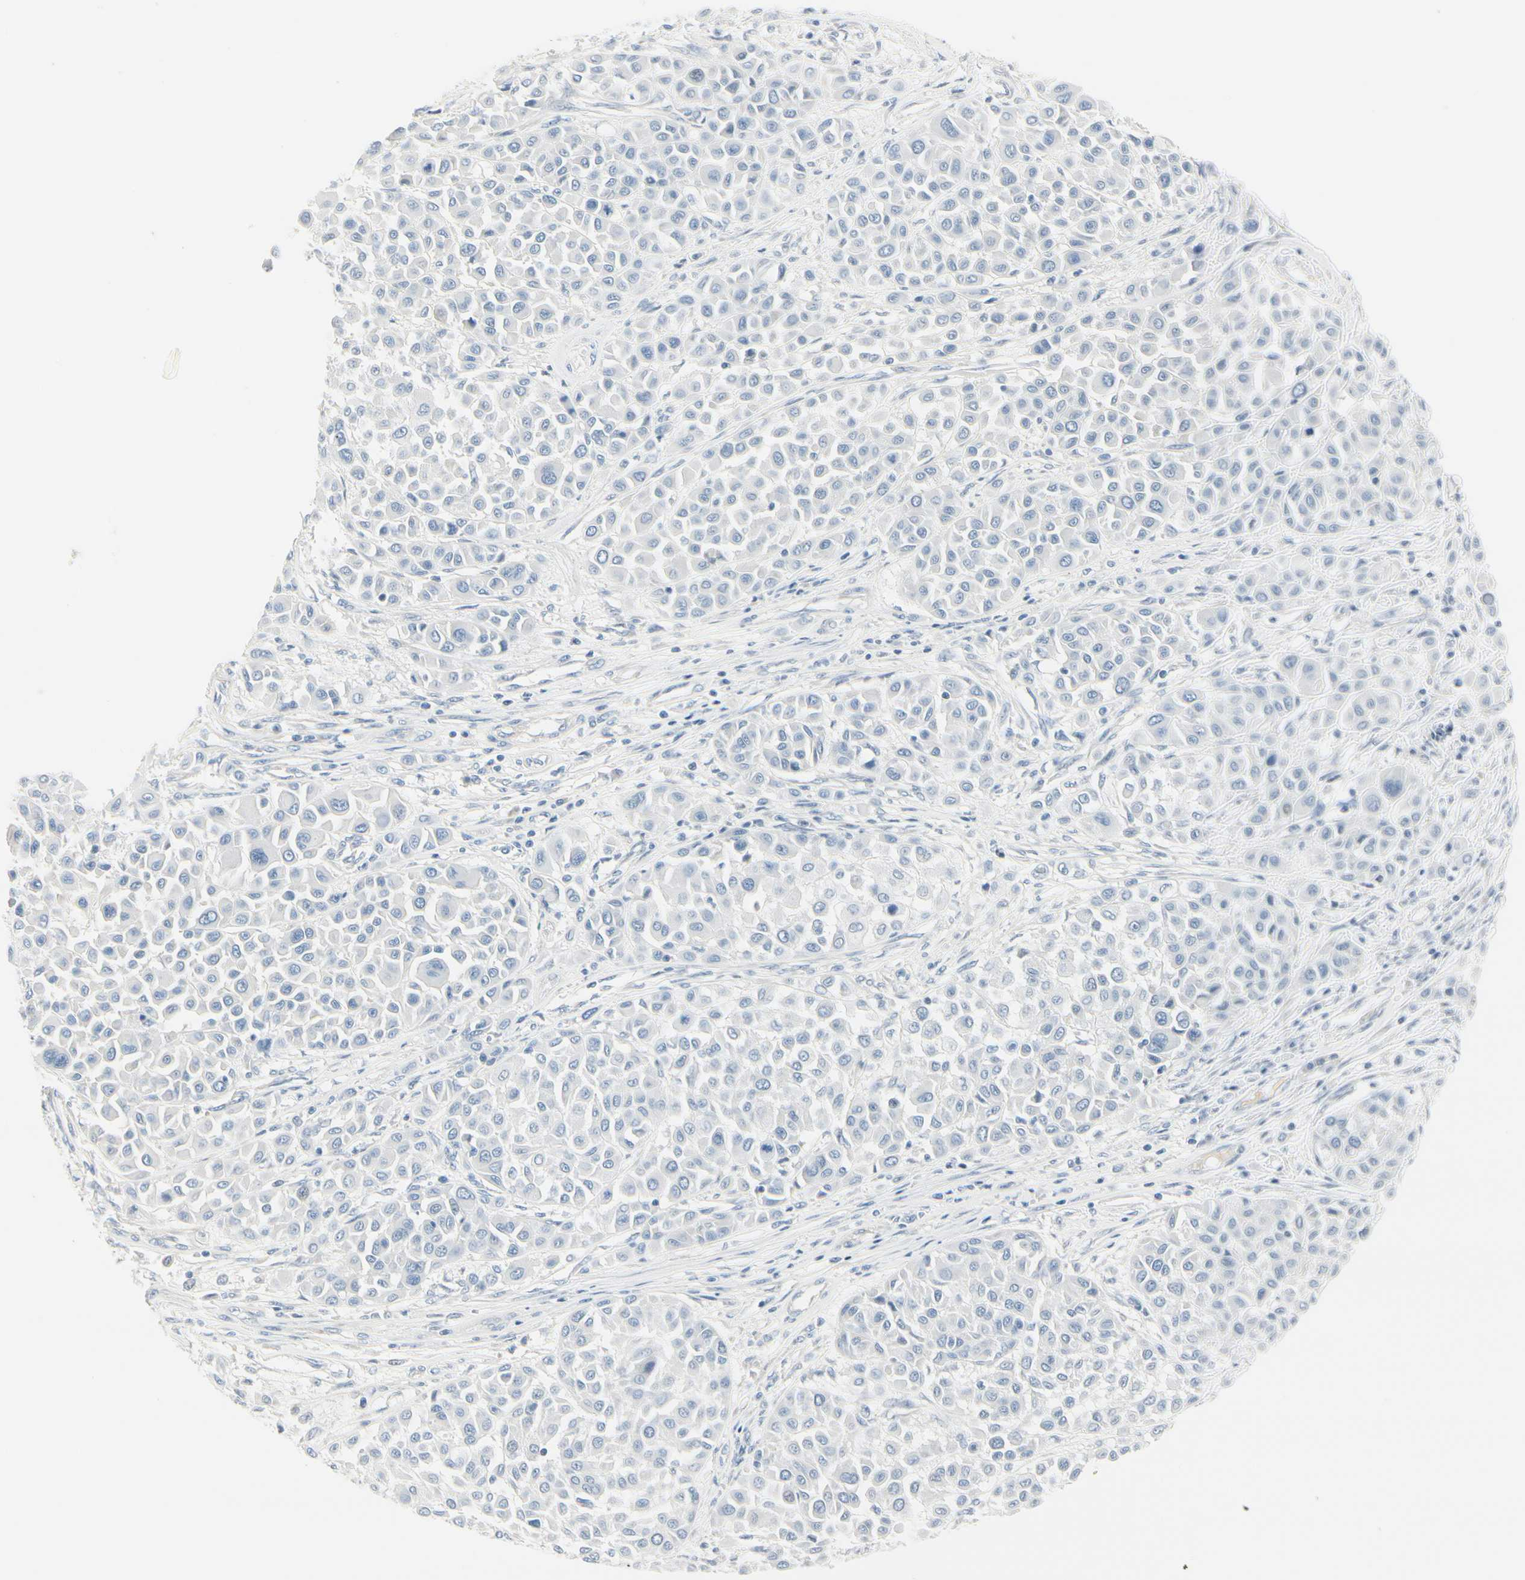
{"staining": {"intensity": "negative", "quantity": "none", "location": "none"}, "tissue": "melanoma", "cell_type": "Tumor cells", "image_type": "cancer", "snomed": [{"axis": "morphology", "description": "Malignant melanoma, Metastatic site"}, {"axis": "topography", "description": "Soft tissue"}], "caption": "Tumor cells are negative for brown protein staining in malignant melanoma (metastatic site).", "gene": "CDHR5", "patient": {"sex": "male", "age": 41}}